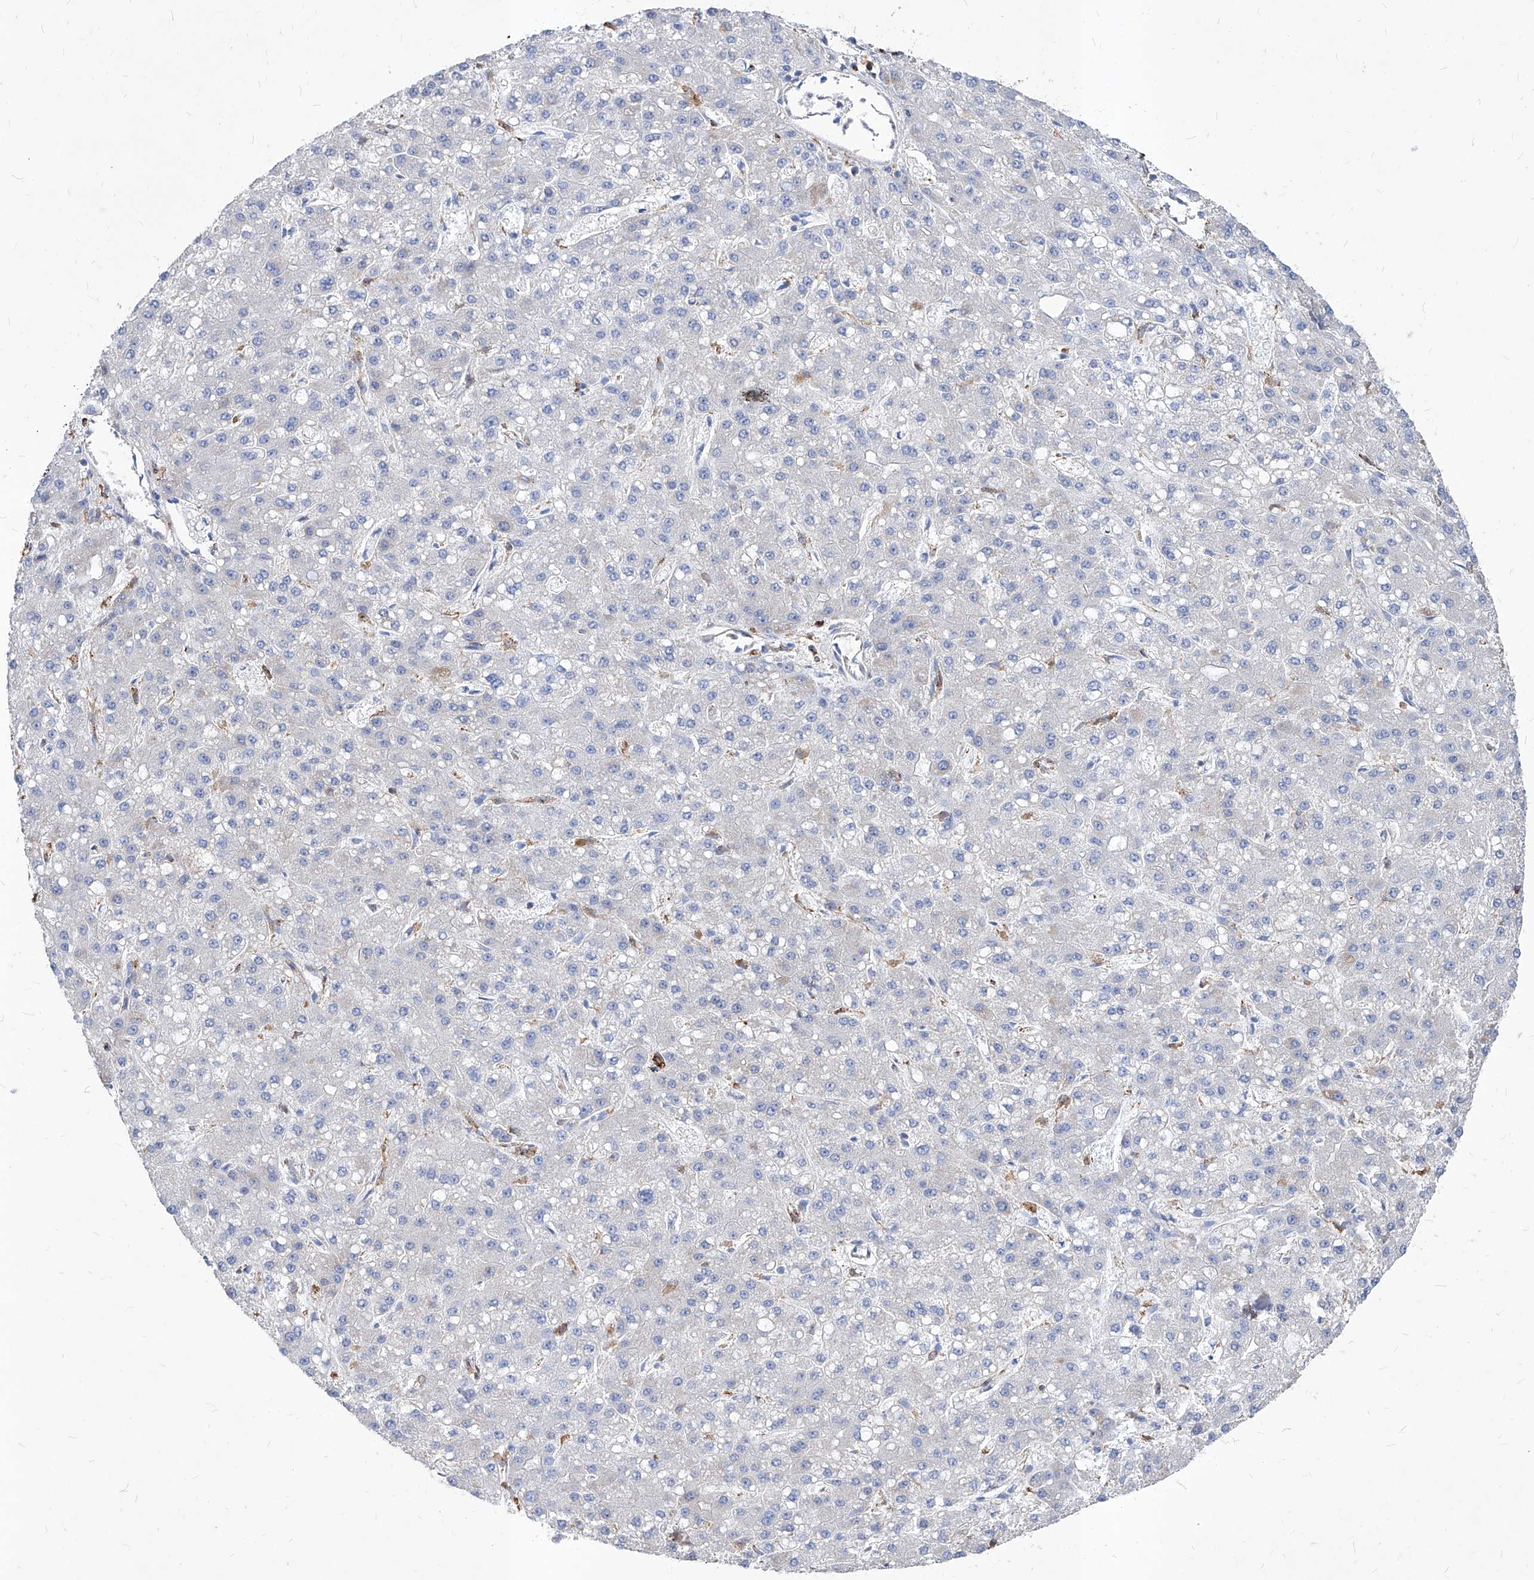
{"staining": {"intensity": "negative", "quantity": "none", "location": "none"}, "tissue": "liver cancer", "cell_type": "Tumor cells", "image_type": "cancer", "snomed": [{"axis": "morphology", "description": "Carcinoma, Hepatocellular, NOS"}, {"axis": "topography", "description": "Liver"}], "caption": "DAB immunohistochemical staining of hepatocellular carcinoma (liver) demonstrates no significant staining in tumor cells.", "gene": "UBOX5", "patient": {"sex": "male", "age": 67}}